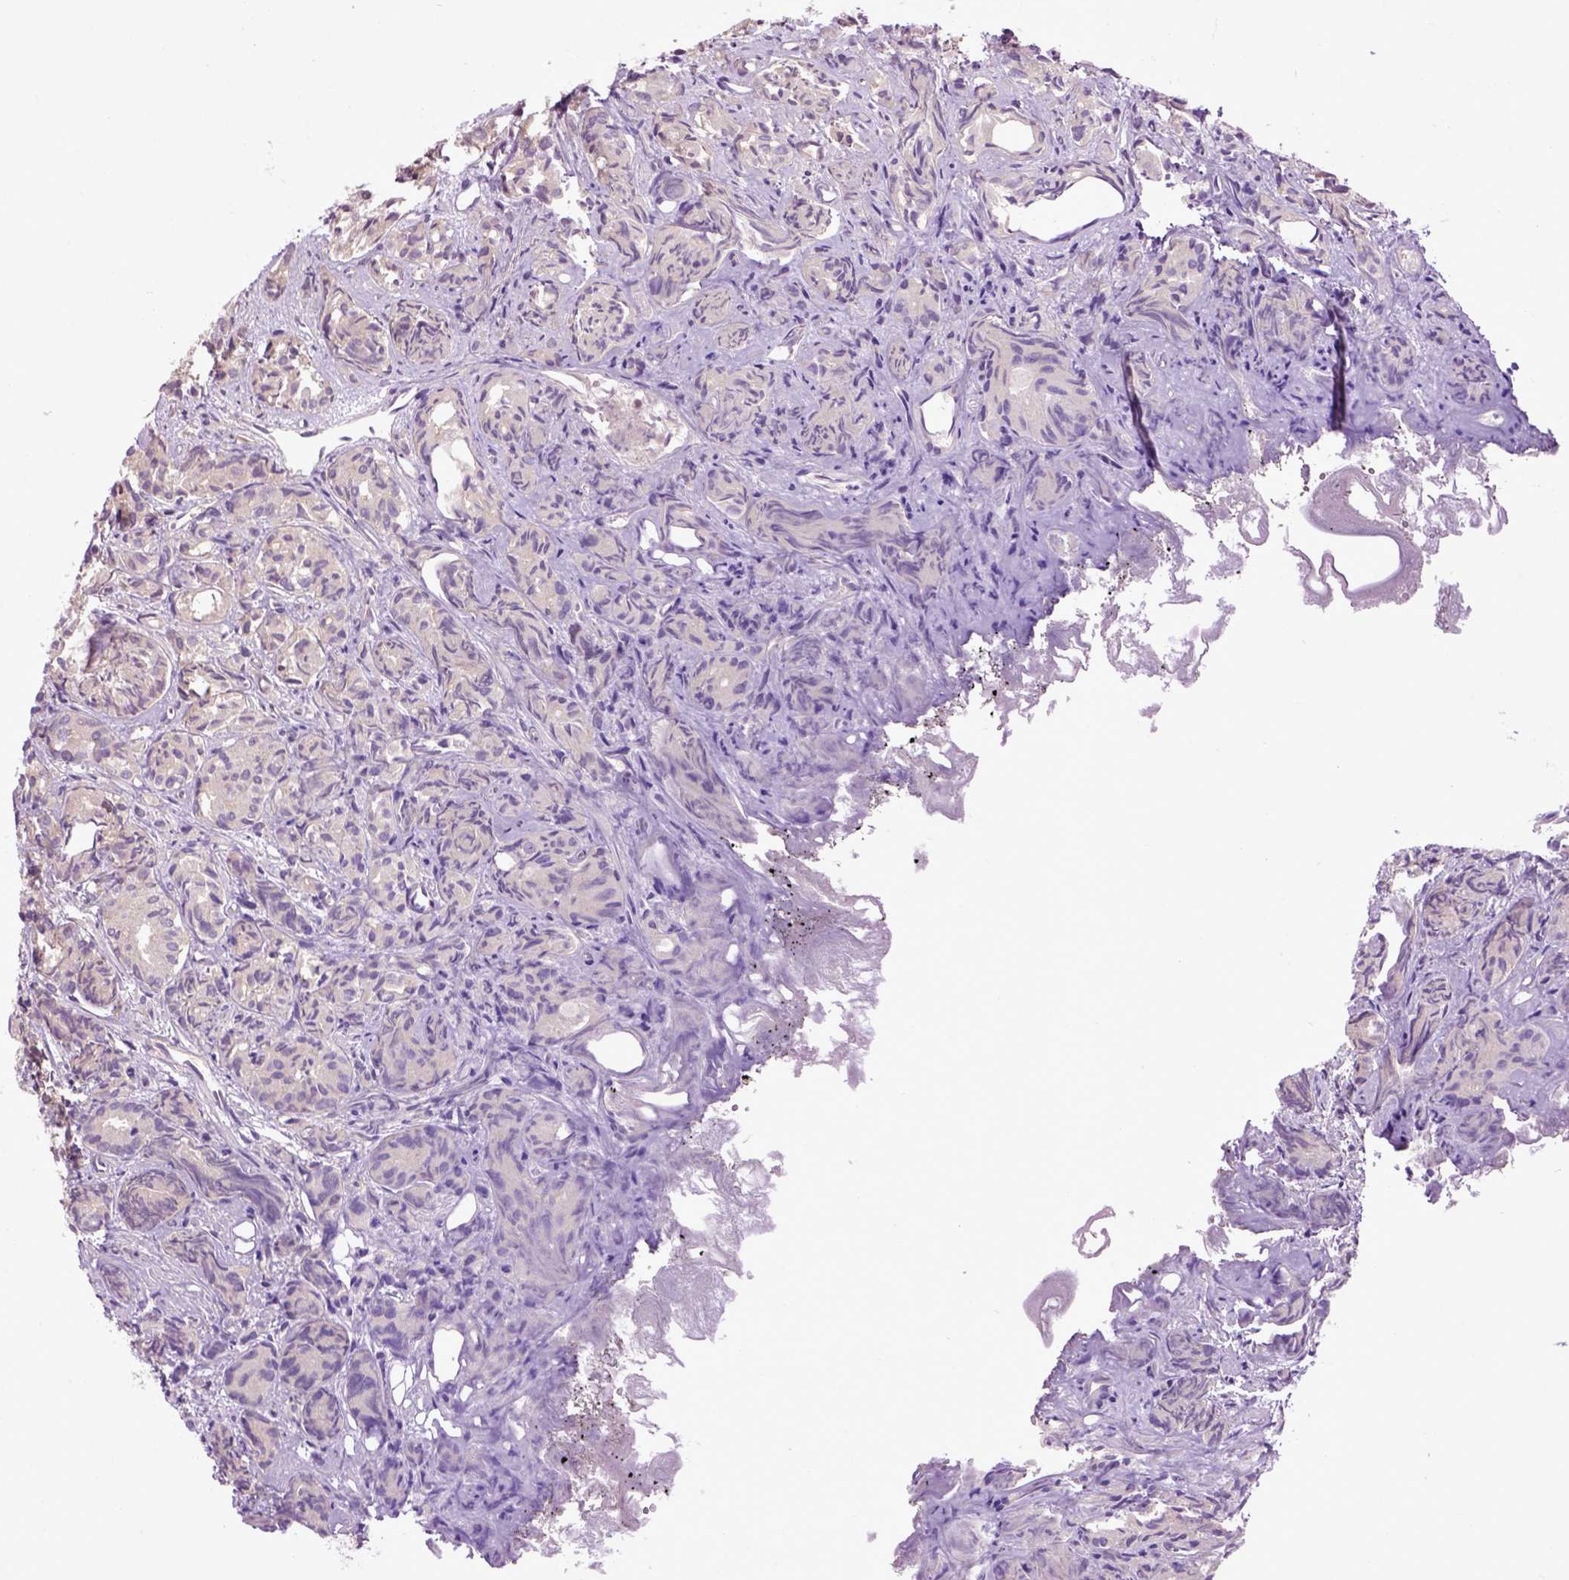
{"staining": {"intensity": "moderate", "quantity": "25%-75%", "location": "cytoplasmic/membranous"}, "tissue": "prostate cancer", "cell_type": "Tumor cells", "image_type": "cancer", "snomed": [{"axis": "morphology", "description": "Adenocarcinoma, High grade"}, {"axis": "topography", "description": "Prostate"}], "caption": "This is an image of immunohistochemistry (IHC) staining of prostate high-grade adenocarcinoma, which shows moderate staining in the cytoplasmic/membranous of tumor cells.", "gene": "WDR48", "patient": {"sex": "male", "age": 84}}